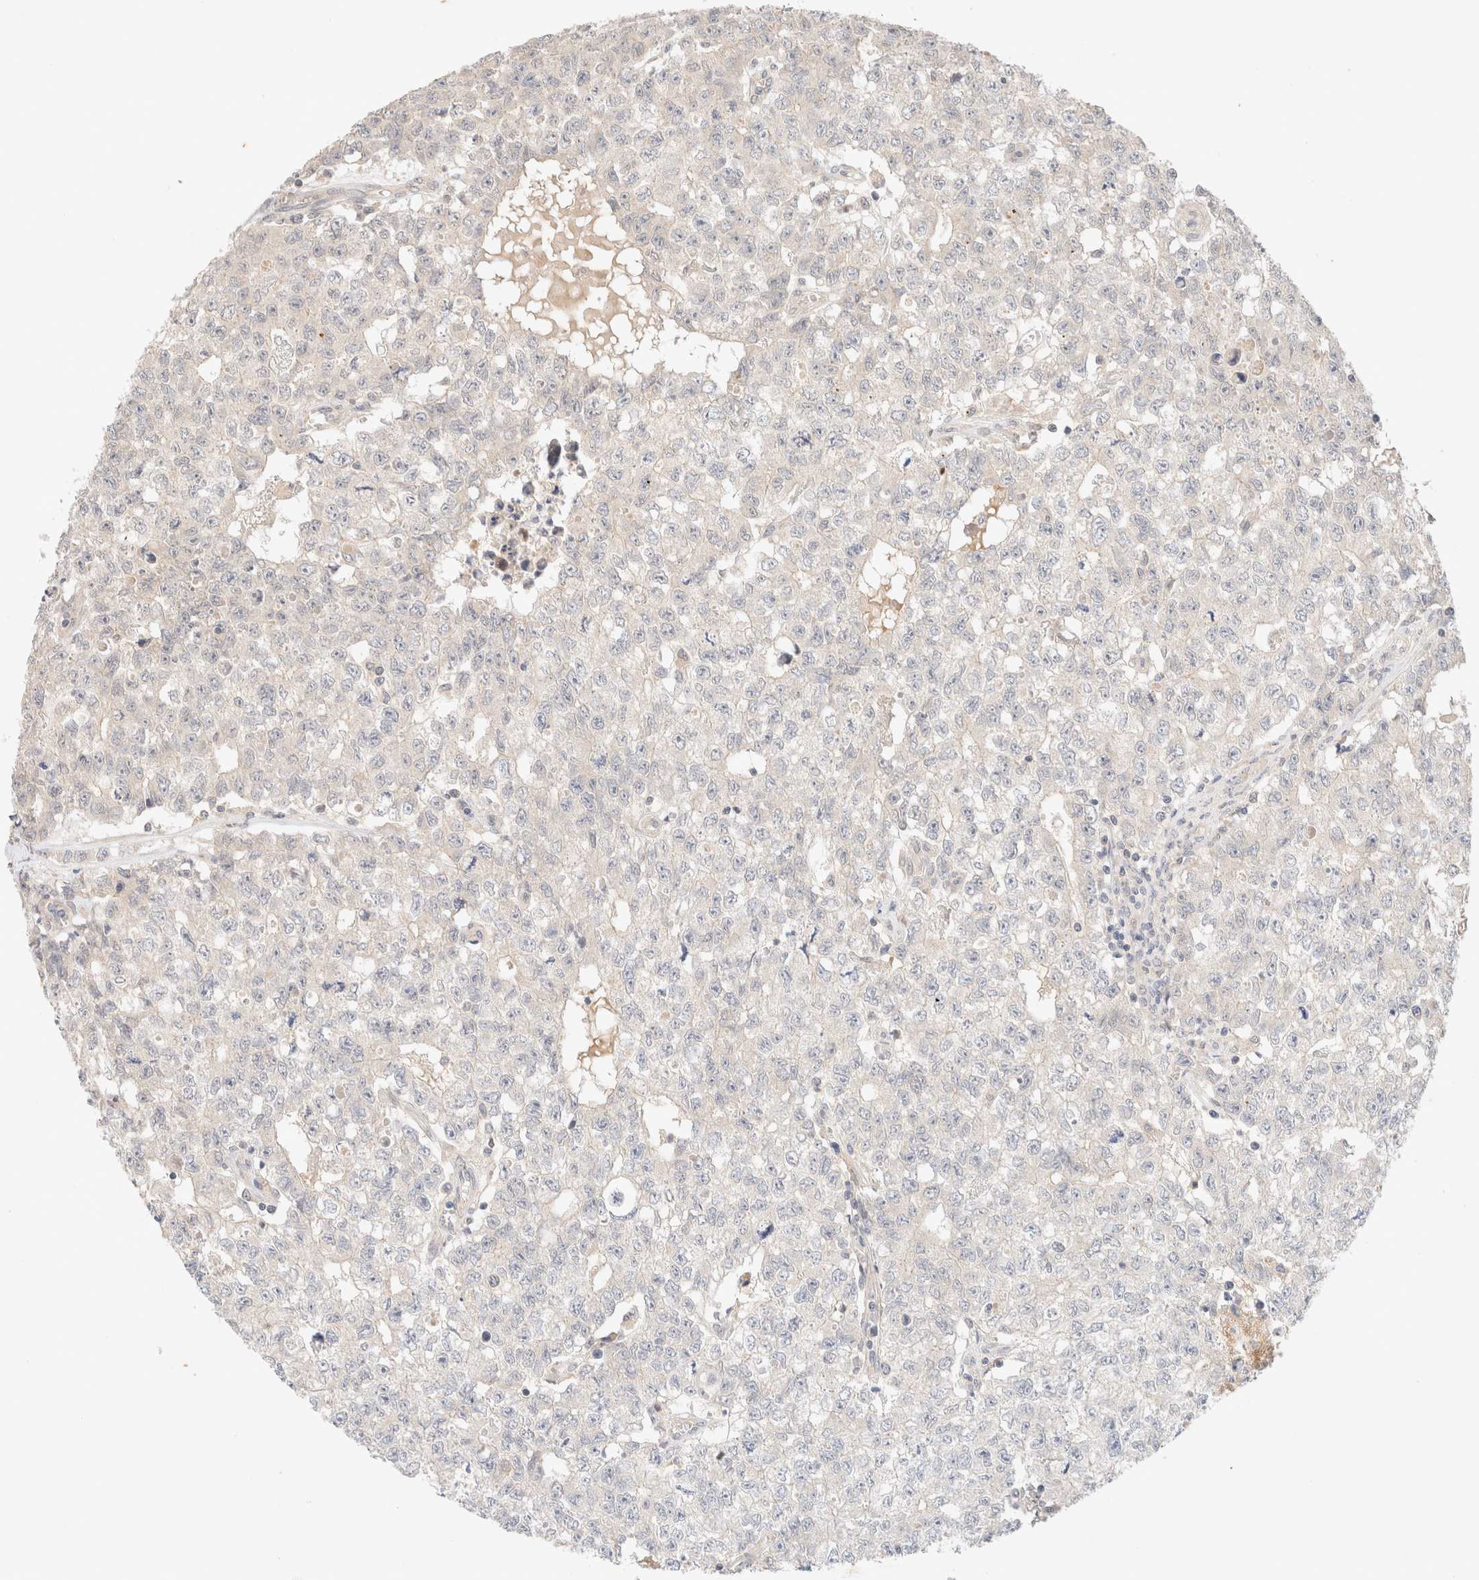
{"staining": {"intensity": "negative", "quantity": "none", "location": "none"}, "tissue": "testis cancer", "cell_type": "Tumor cells", "image_type": "cancer", "snomed": [{"axis": "morphology", "description": "Carcinoma, Embryonal, NOS"}, {"axis": "topography", "description": "Testis"}], "caption": "DAB immunohistochemical staining of testis embryonal carcinoma reveals no significant positivity in tumor cells.", "gene": "SARM1", "patient": {"sex": "male", "age": 28}}